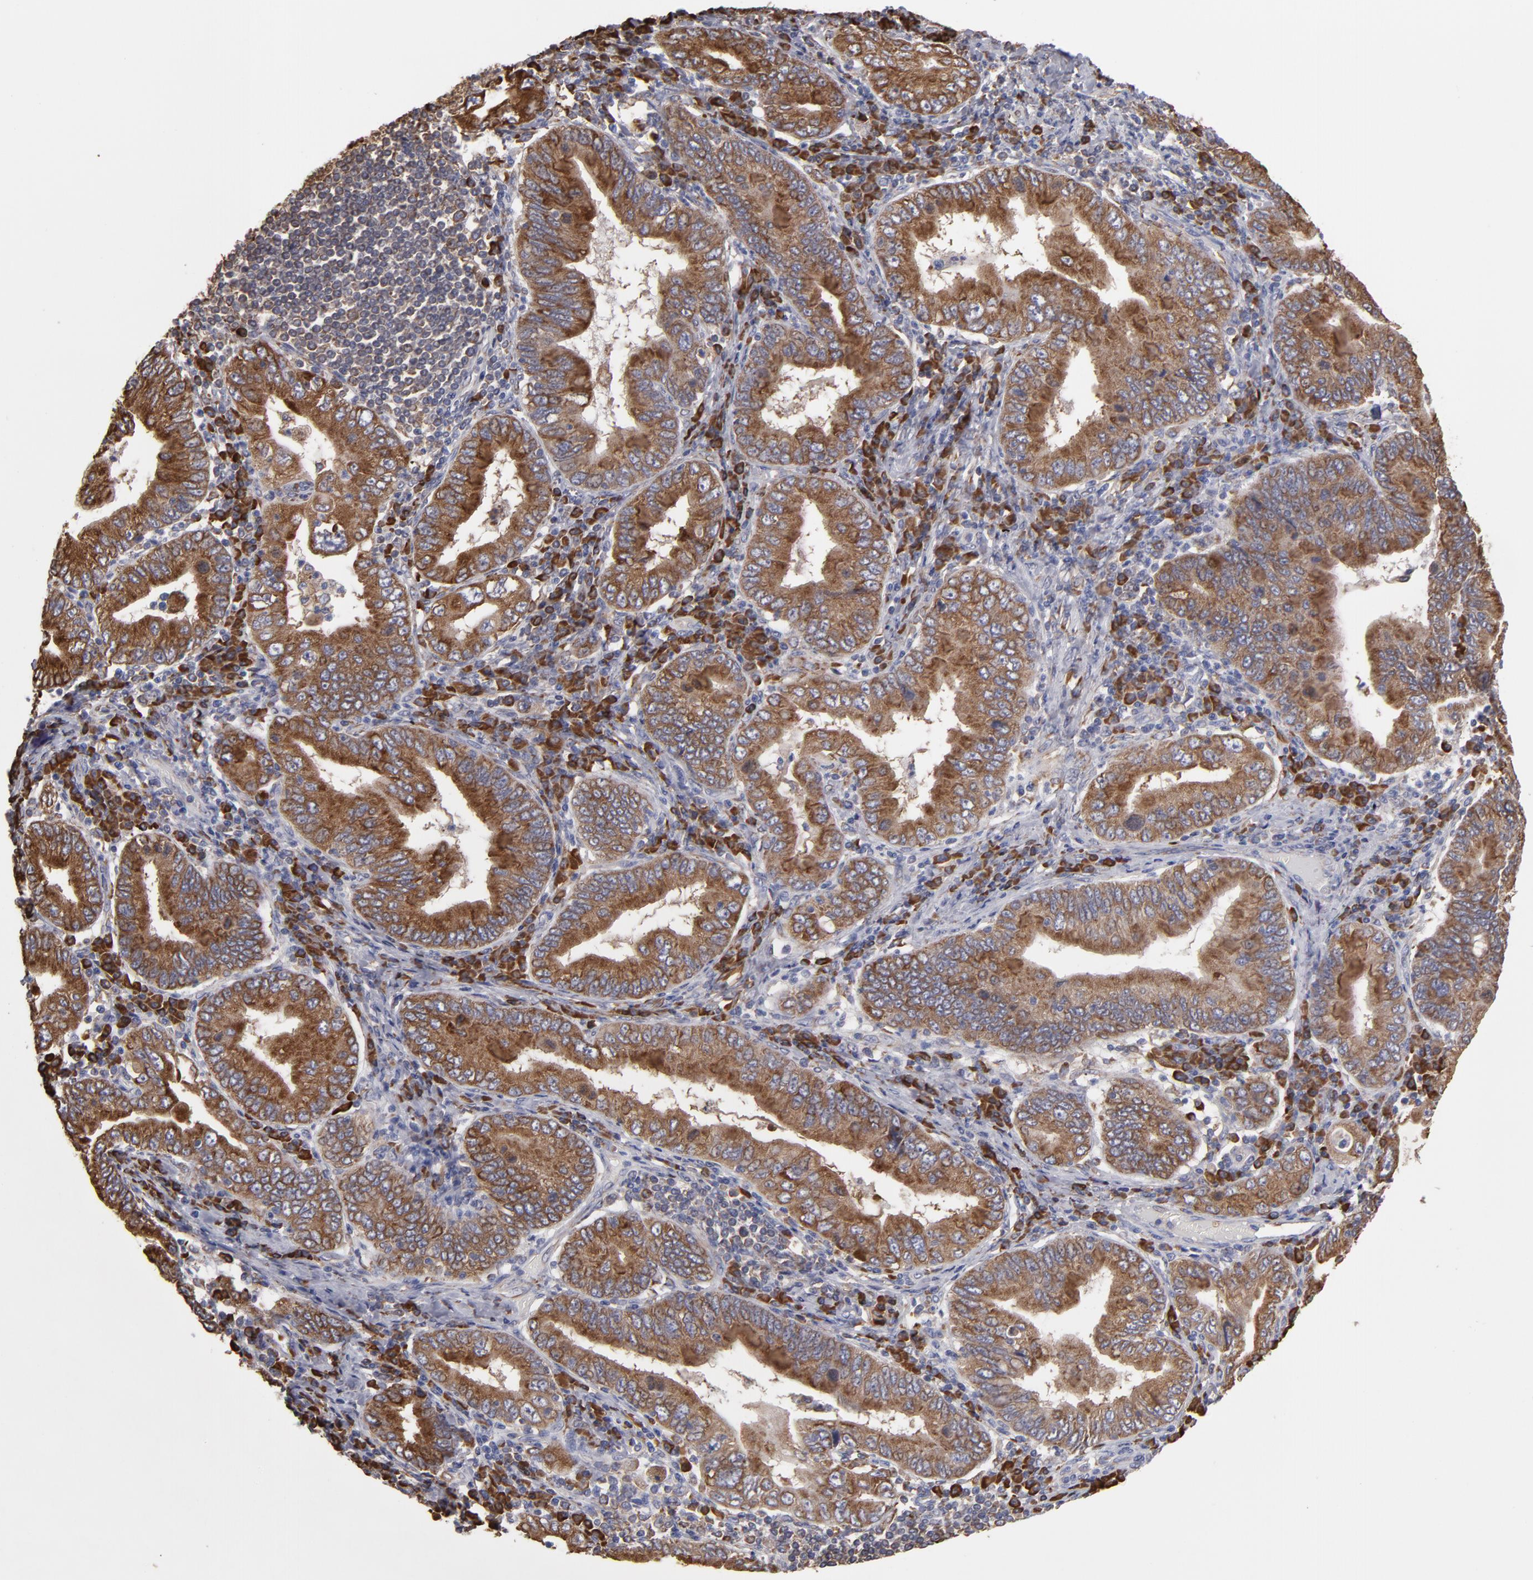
{"staining": {"intensity": "strong", "quantity": ">75%", "location": "cytoplasmic/membranous"}, "tissue": "stomach cancer", "cell_type": "Tumor cells", "image_type": "cancer", "snomed": [{"axis": "morphology", "description": "Normal tissue, NOS"}, {"axis": "morphology", "description": "Adenocarcinoma, NOS"}, {"axis": "topography", "description": "Esophagus"}, {"axis": "topography", "description": "Stomach, upper"}, {"axis": "topography", "description": "Peripheral nerve tissue"}], "caption": "Immunohistochemical staining of human stomach cancer (adenocarcinoma) shows high levels of strong cytoplasmic/membranous staining in about >75% of tumor cells.", "gene": "SND1", "patient": {"sex": "male", "age": 62}}